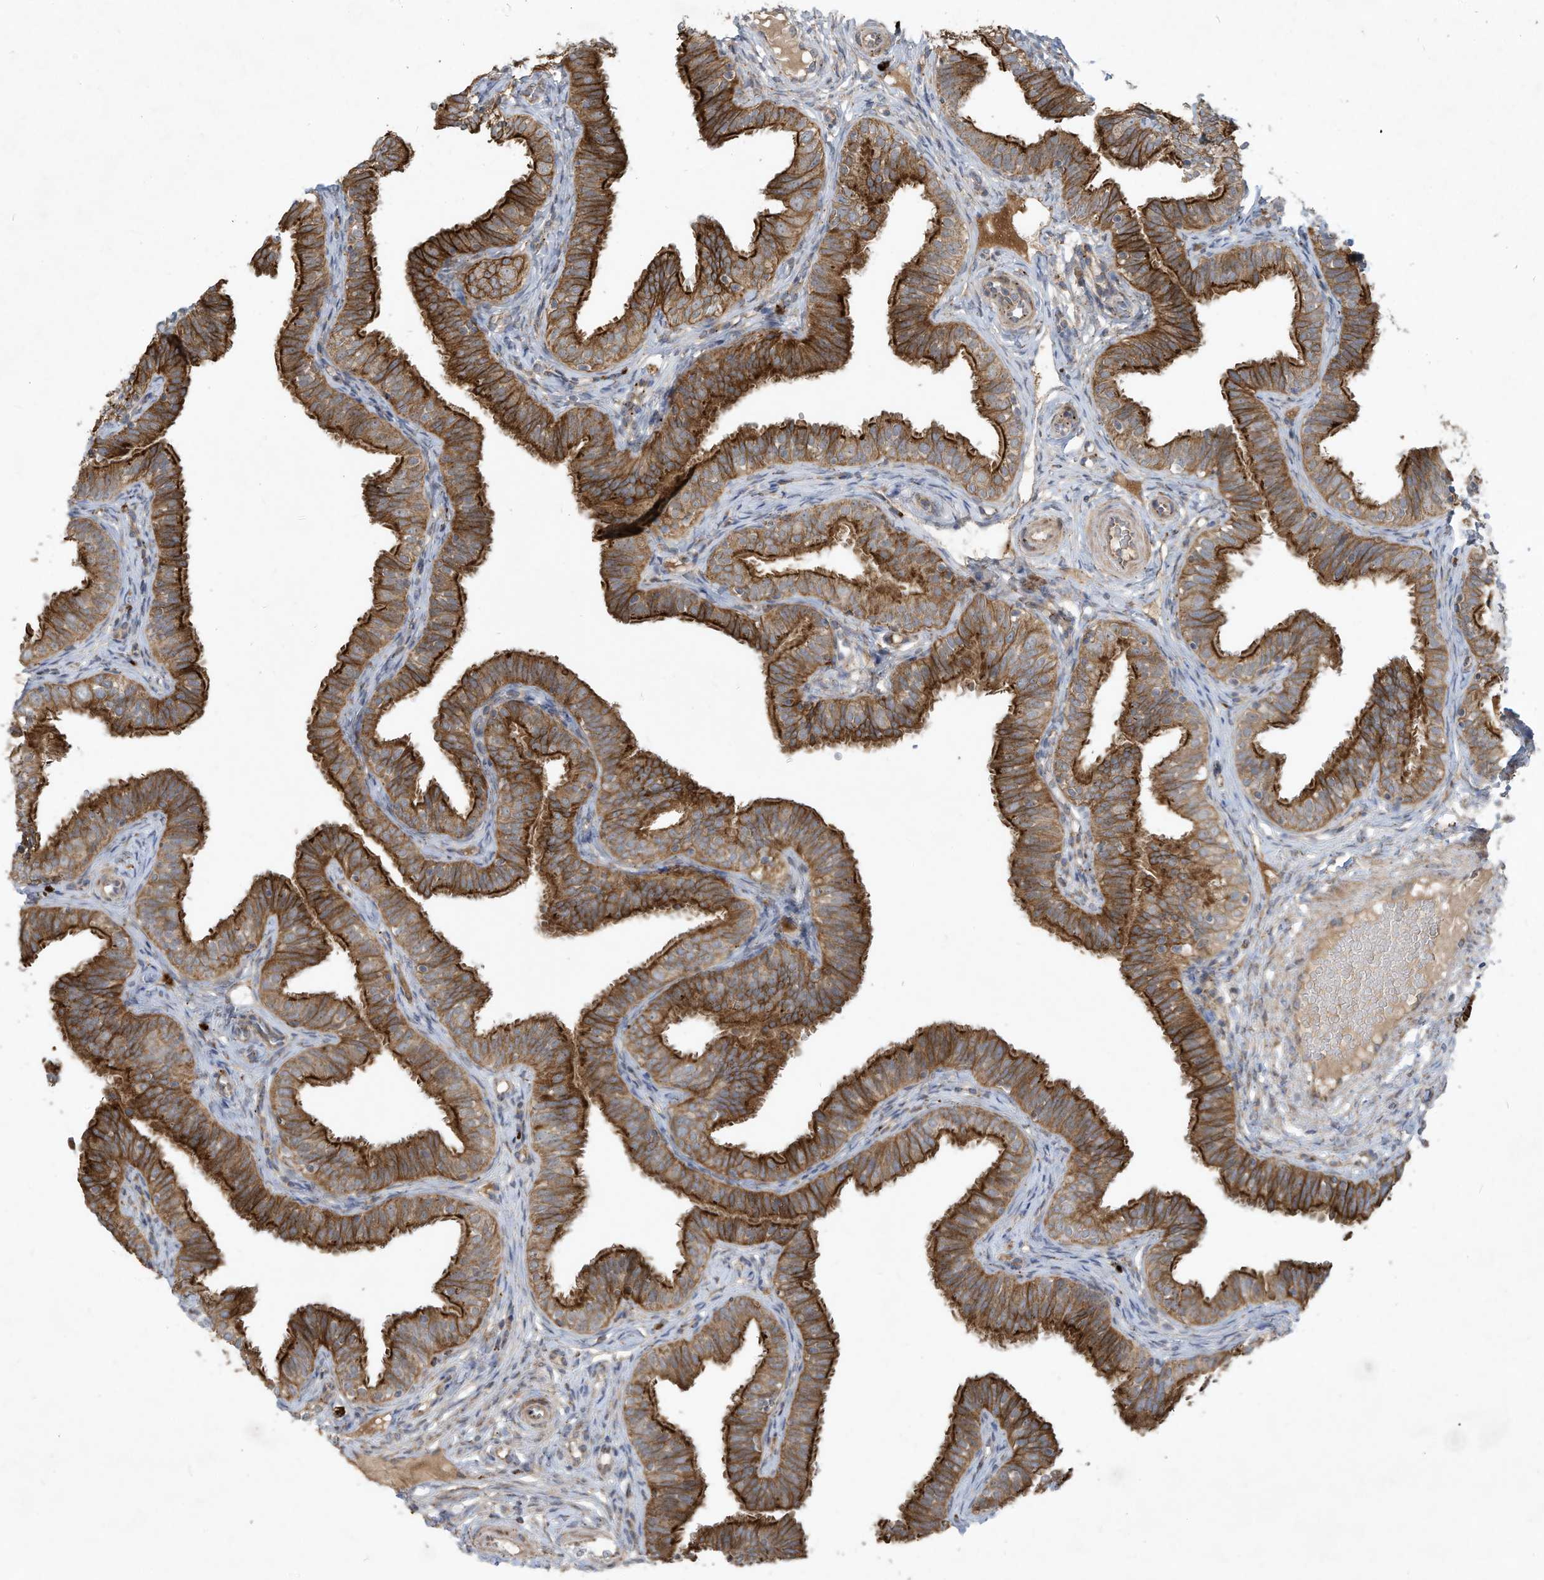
{"staining": {"intensity": "strong", "quantity": ">75%", "location": "cytoplasmic/membranous"}, "tissue": "fallopian tube", "cell_type": "Glandular cells", "image_type": "normal", "snomed": [{"axis": "morphology", "description": "Normal tissue, NOS"}, {"axis": "topography", "description": "Fallopian tube"}], "caption": "Immunohistochemistry (IHC) staining of normal fallopian tube, which displays high levels of strong cytoplasmic/membranous expression in about >75% of glandular cells indicating strong cytoplasmic/membranous protein positivity. The staining was performed using DAB (3,3'-diaminobenzidine) (brown) for protein detection and nuclei were counterstained in hematoxylin (blue).", "gene": "C2orf74", "patient": {"sex": "female", "age": 35}}